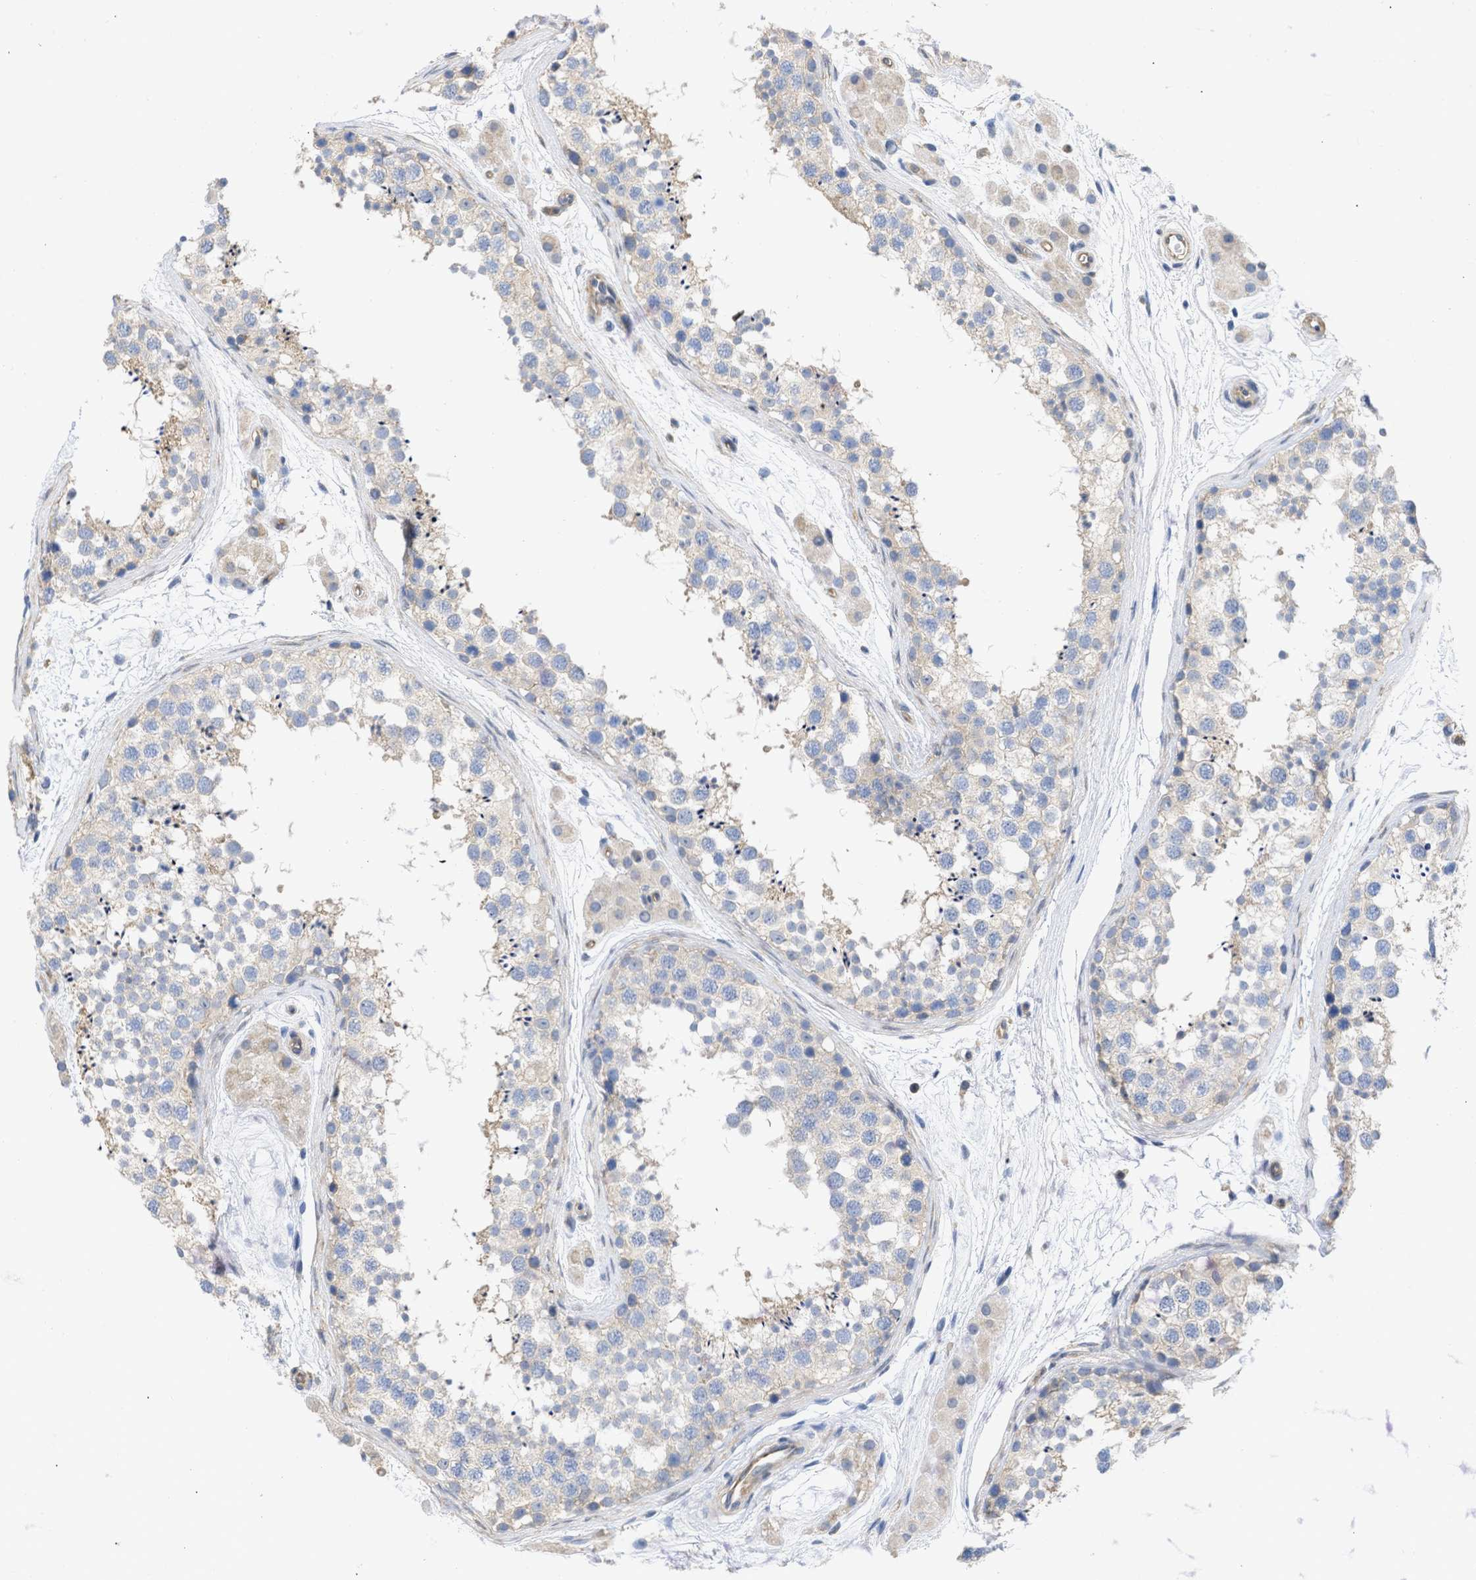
{"staining": {"intensity": "weak", "quantity": "<25%", "location": "cytoplasmic/membranous"}, "tissue": "testis", "cell_type": "Cells in seminiferous ducts", "image_type": "normal", "snomed": [{"axis": "morphology", "description": "Normal tissue, NOS"}, {"axis": "topography", "description": "Testis"}], "caption": "This is an immunohistochemistry (IHC) histopathology image of benign testis. There is no positivity in cells in seminiferous ducts.", "gene": "MAP2K3", "patient": {"sex": "male", "age": 56}}